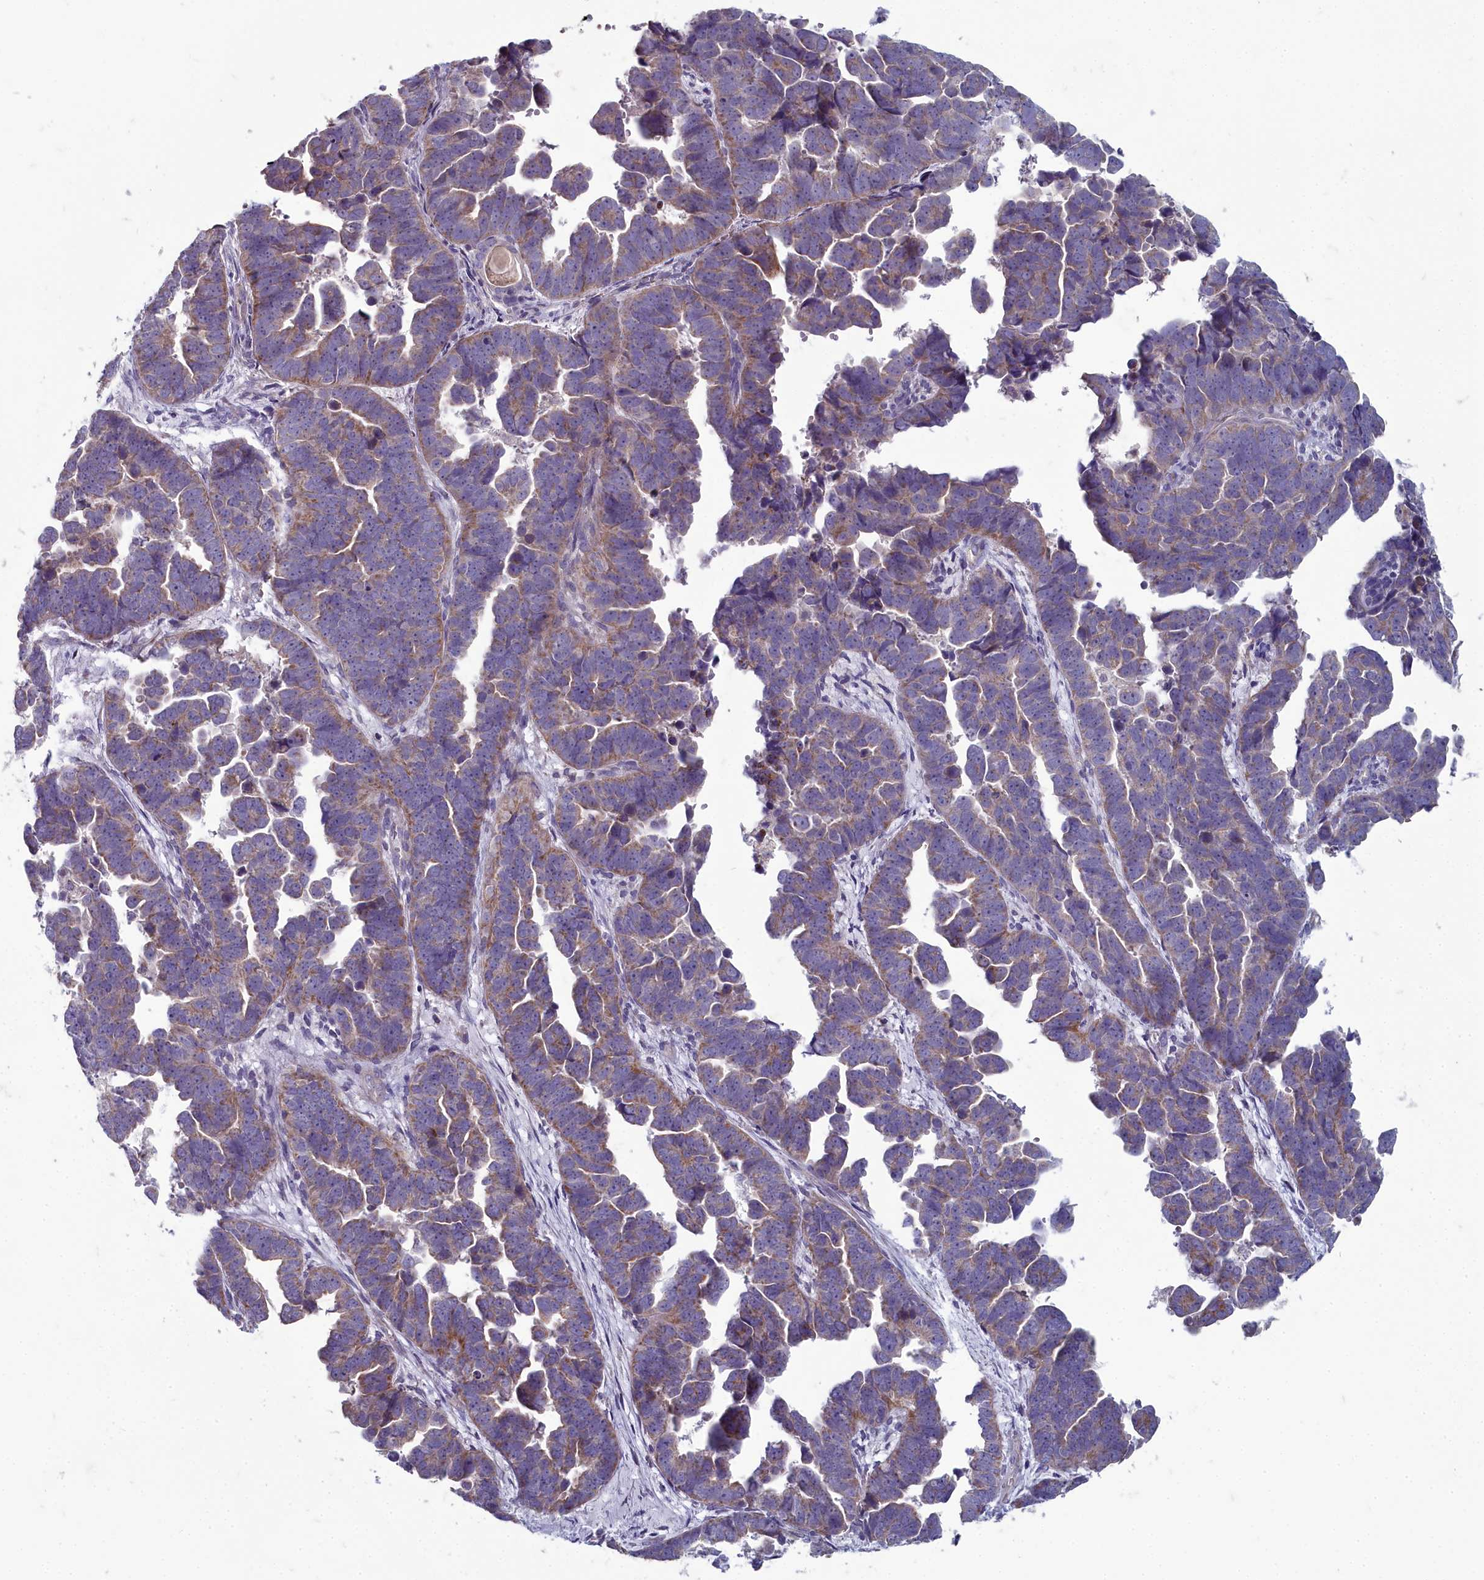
{"staining": {"intensity": "weak", "quantity": "25%-75%", "location": "cytoplasmic/membranous"}, "tissue": "endometrial cancer", "cell_type": "Tumor cells", "image_type": "cancer", "snomed": [{"axis": "morphology", "description": "Adenocarcinoma, NOS"}, {"axis": "topography", "description": "Endometrium"}], "caption": "IHC photomicrograph of endometrial cancer (adenocarcinoma) stained for a protein (brown), which exhibits low levels of weak cytoplasmic/membranous expression in approximately 25%-75% of tumor cells.", "gene": "INSYN2A", "patient": {"sex": "female", "age": 75}}